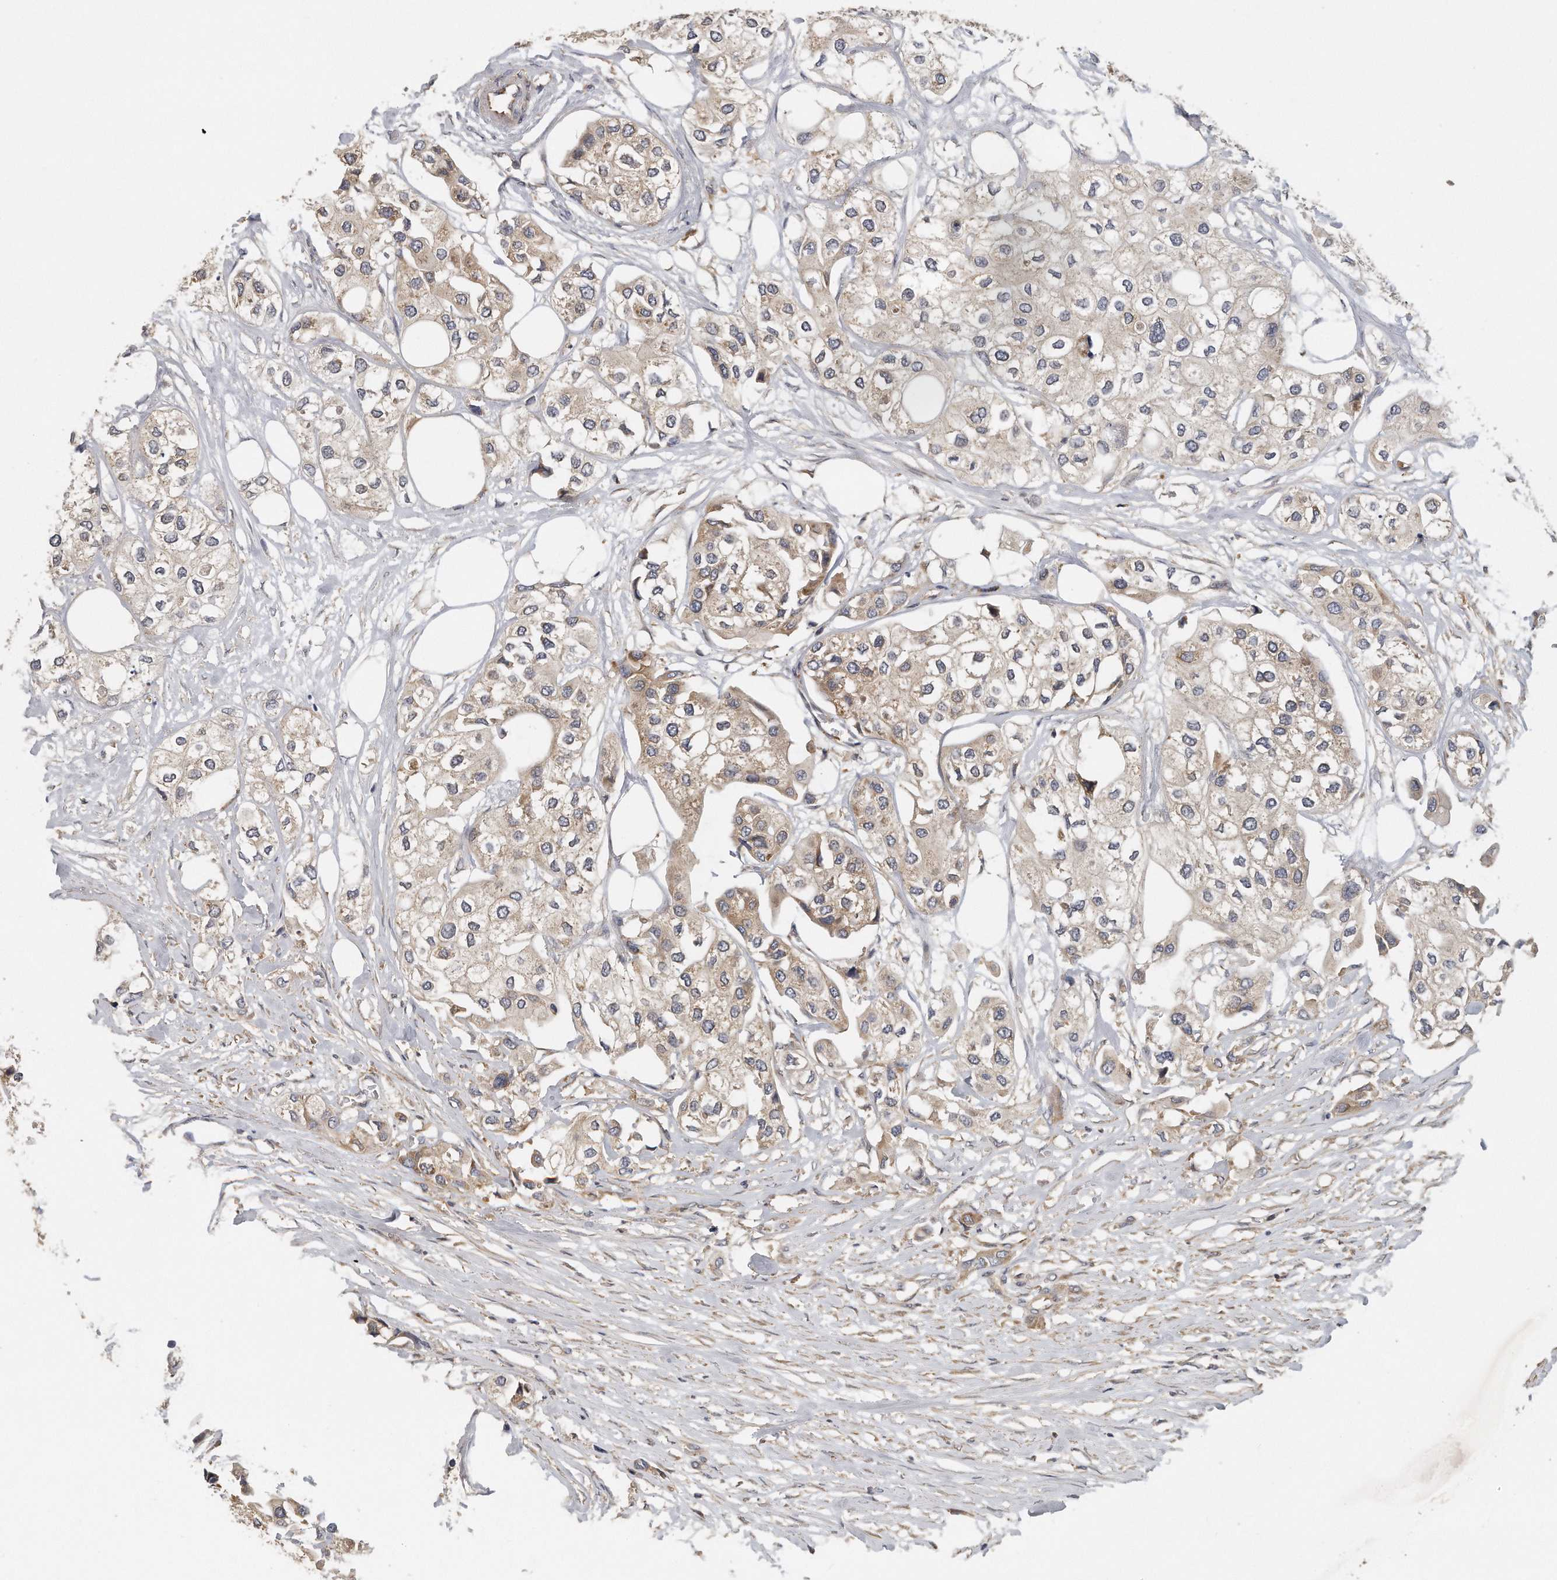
{"staining": {"intensity": "weak", "quantity": "25%-75%", "location": "cytoplasmic/membranous"}, "tissue": "urothelial cancer", "cell_type": "Tumor cells", "image_type": "cancer", "snomed": [{"axis": "morphology", "description": "Urothelial carcinoma, High grade"}, {"axis": "topography", "description": "Urinary bladder"}], "caption": "Immunohistochemistry (IHC) histopathology image of neoplastic tissue: urothelial carcinoma (high-grade) stained using immunohistochemistry demonstrates low levels of weak protein expression localized specifically in the cytoplasmic/membranous of tumor cells, appearing as a cytoplasmic/membranous brown color.", "gene": "EIF3I", "patient": {"sex": "male", "age": 64}}